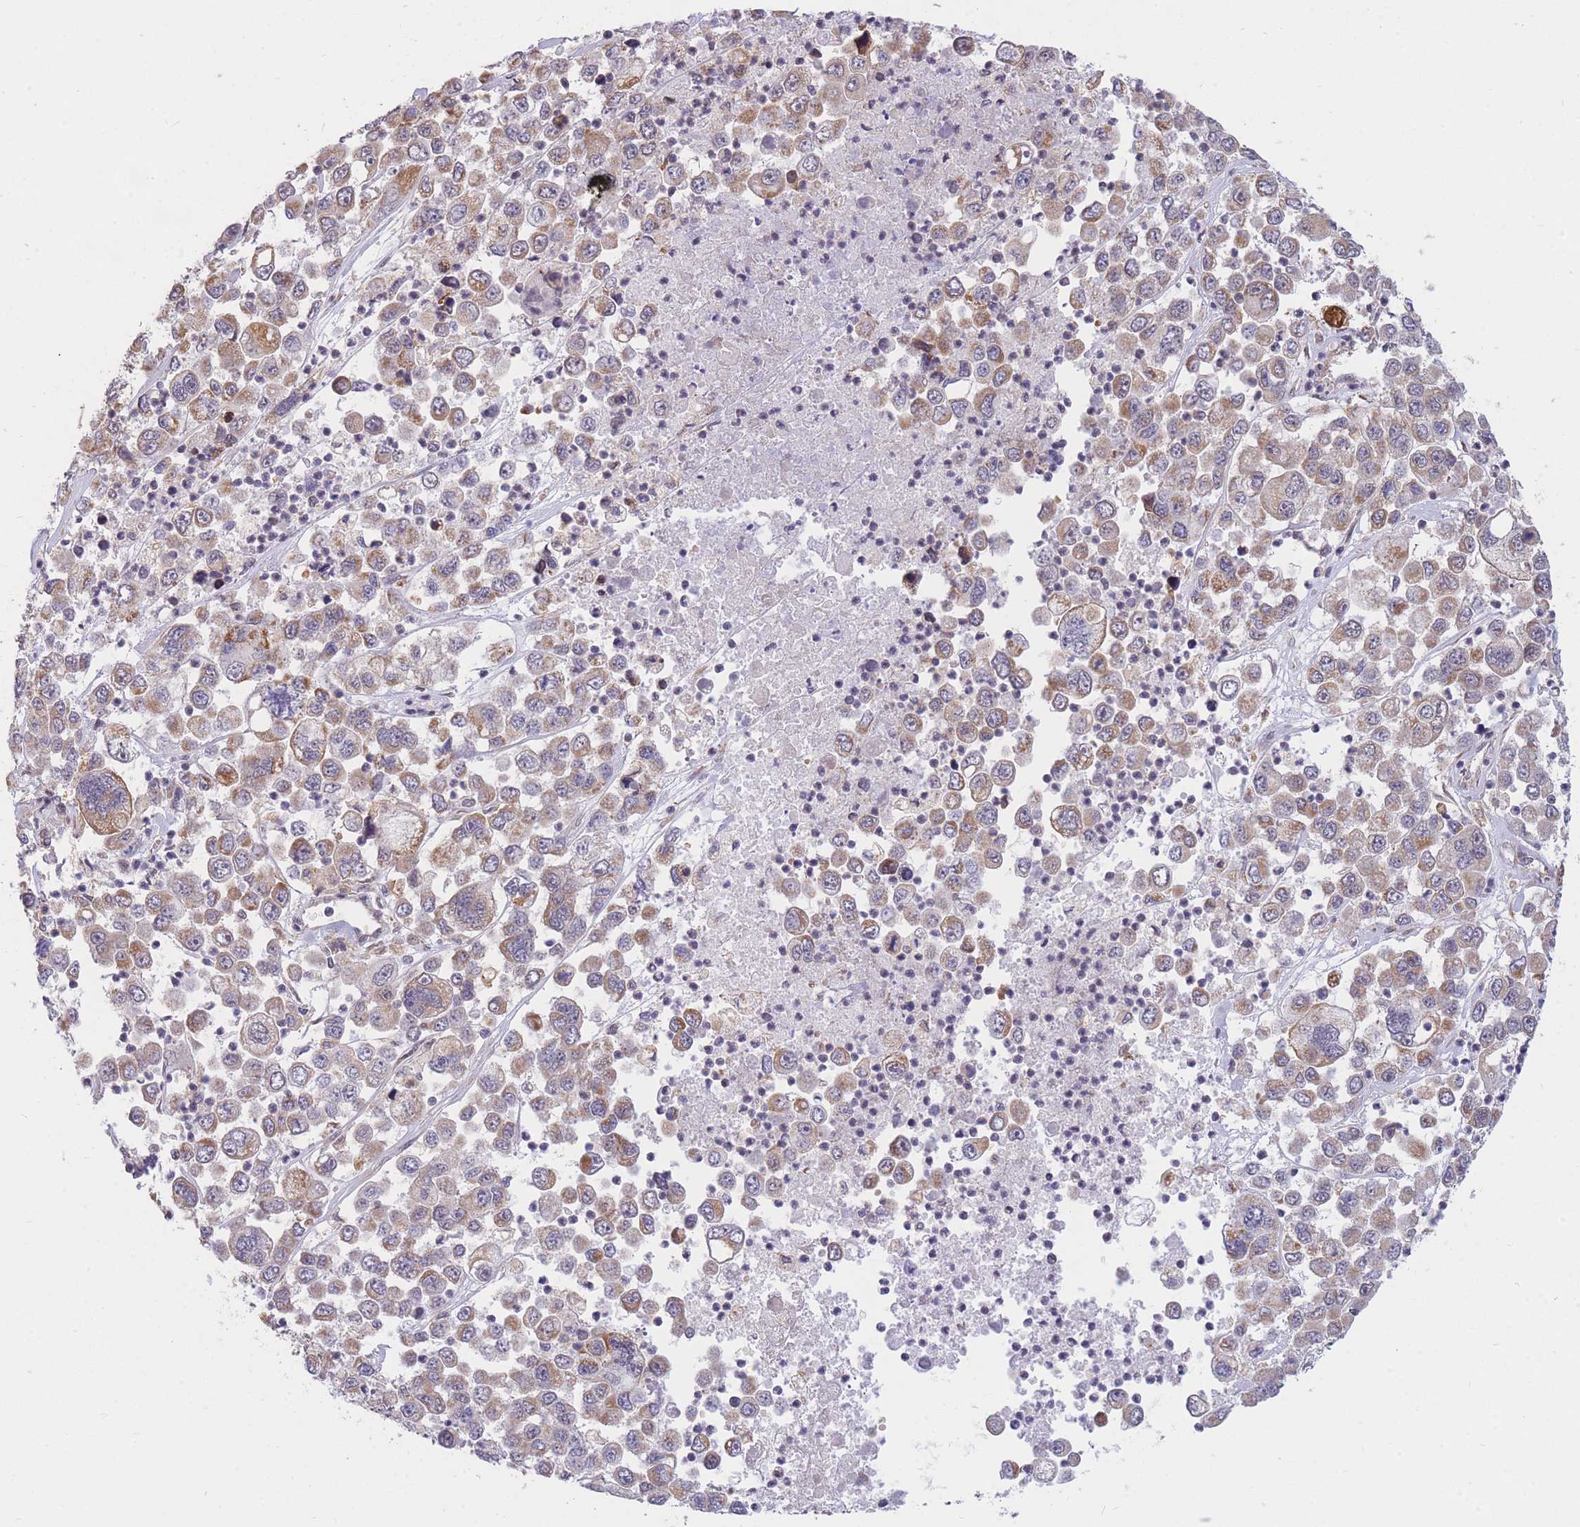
{"staining": {"intensity": "moderate", "quantity": ">75%", "location": "cytoplasmic/membranous"}, "tissue": "melanoma", "cell_type": "Tumor cells", "image_type": "cancer", "snomed": [{"axis": "morphology", "description": "Malignant melanoma, Metastatic site"}, {"axis": "topography", "description": "Lymph node"}], "caption": "Moderate cytoplasmic/membranous positivity is identified in approximately >75% of tumor cells in malignant melanoma (metastatic site).", "gene": "PTPMT1", "patient": {"sex": "female", "age": 54}}